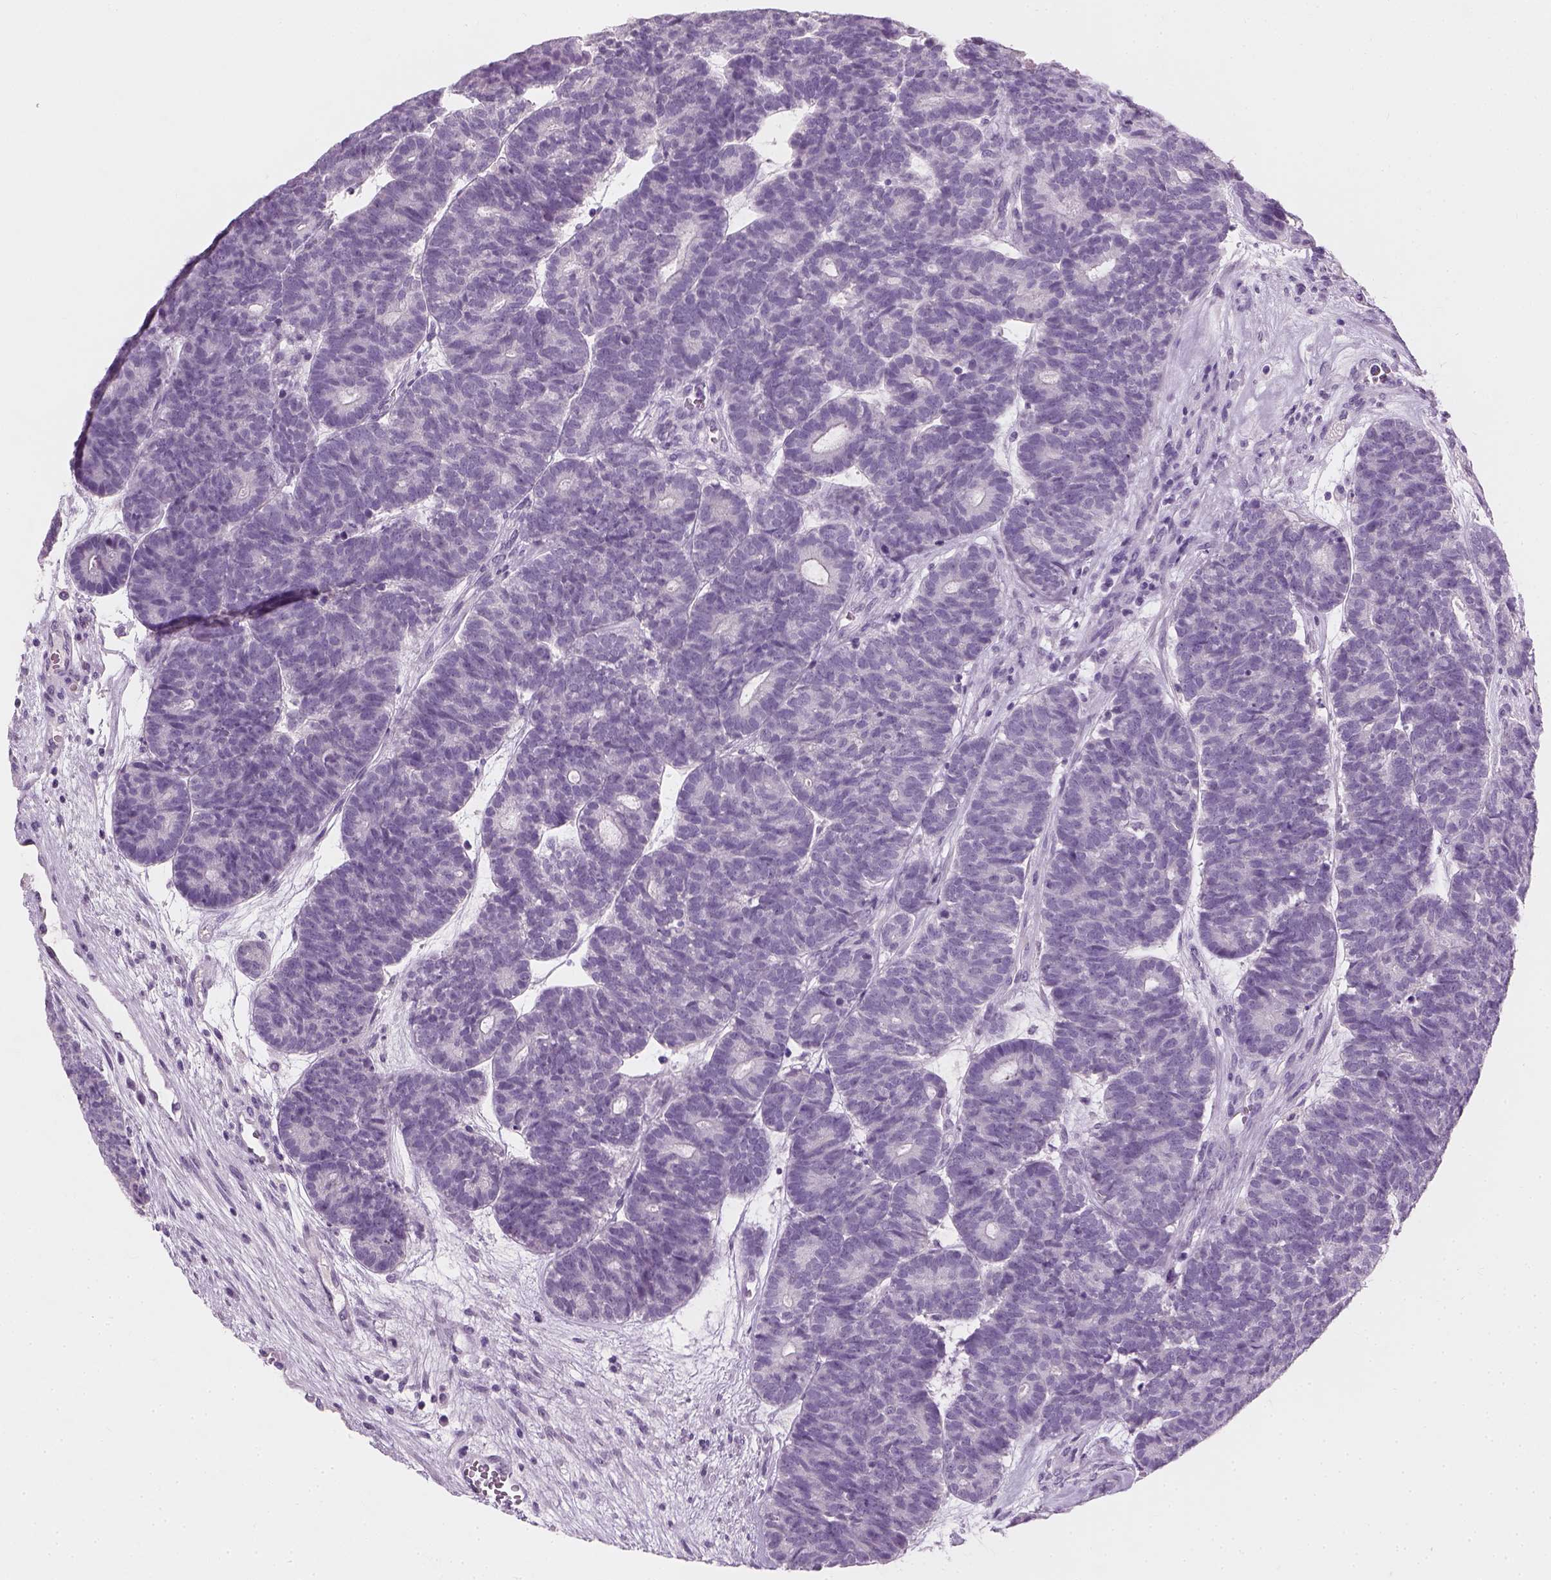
{"staining": {"intensity": "negative", "quantity": "none", "location": "none"}, "tissue": "head and neck cancer", "cell_type": "Tumor cells", "image_type": "cancer", "snomed": [{"axis": "morphology", "description": "Adenocarcinoma, NOS"}, {"axis": "topography", "description": "Head-Neck"}], "caption": "A high-resolution micrograph shows immunohistochemistry staining of adenocarcinoma (head and neck), which displays no significant staining in tumor cells.", "gene": "TH", "patient": {"sex": "female", "age": 81}}